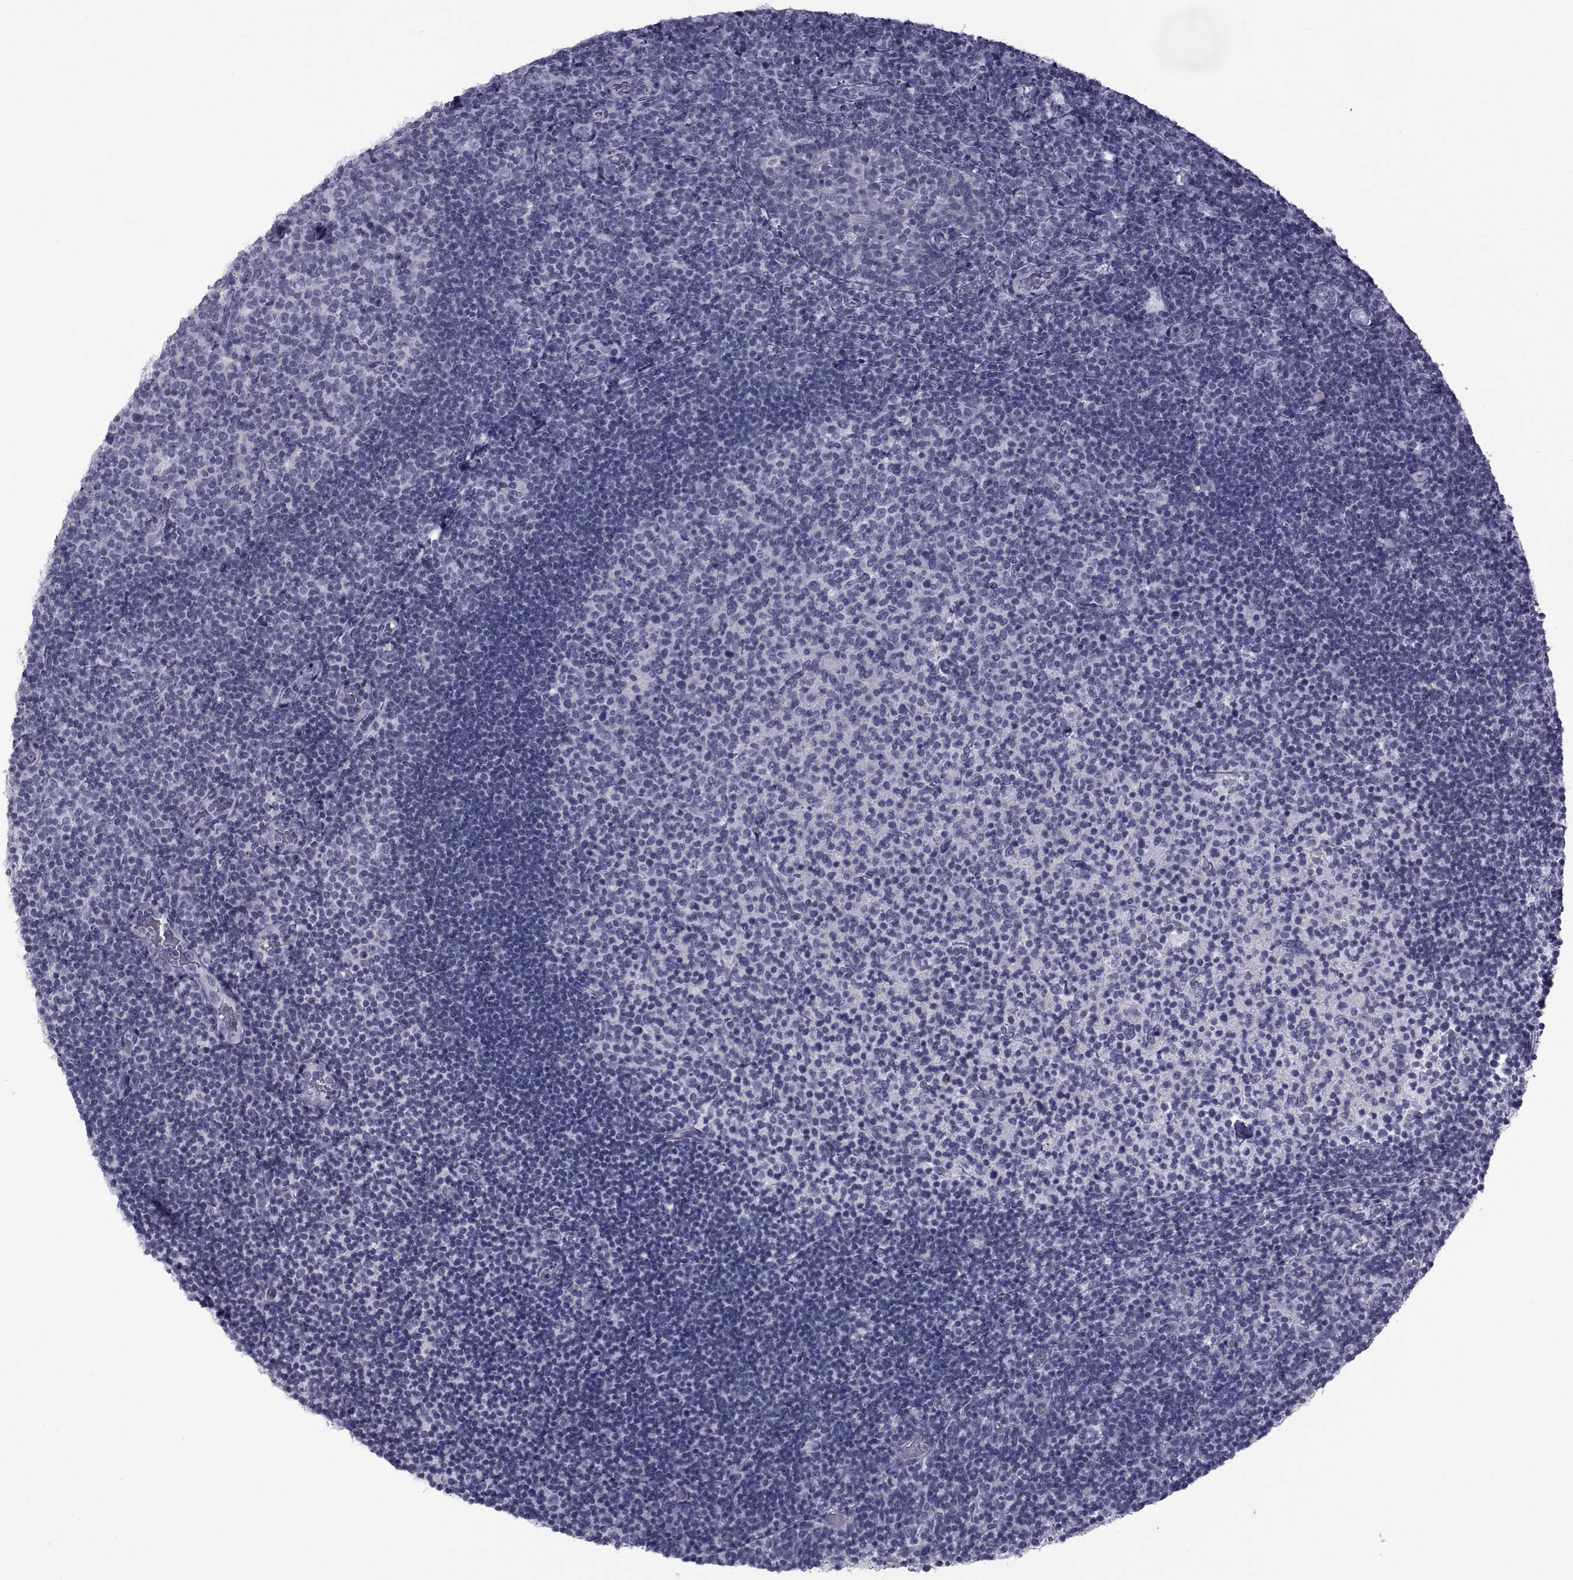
{"staining": {"intensity": "negative", "quantity": "none", "location": "none"}, "tissue": "tonsil", "cell_type": "Germinal center cells", "image_type": "normal", "snomed": [{"axis": "morphology", "description": "Normal tissue, NOS"}, {"axis": "topography", "description": "Tonsil"}], "caption": "This is an immunohistochemistry (IHC) micrograph of benign human tonsil. There is no staining in germinal center cells.", "gene": "FDXR", "patient": {"sex": "female", "age": 10}}